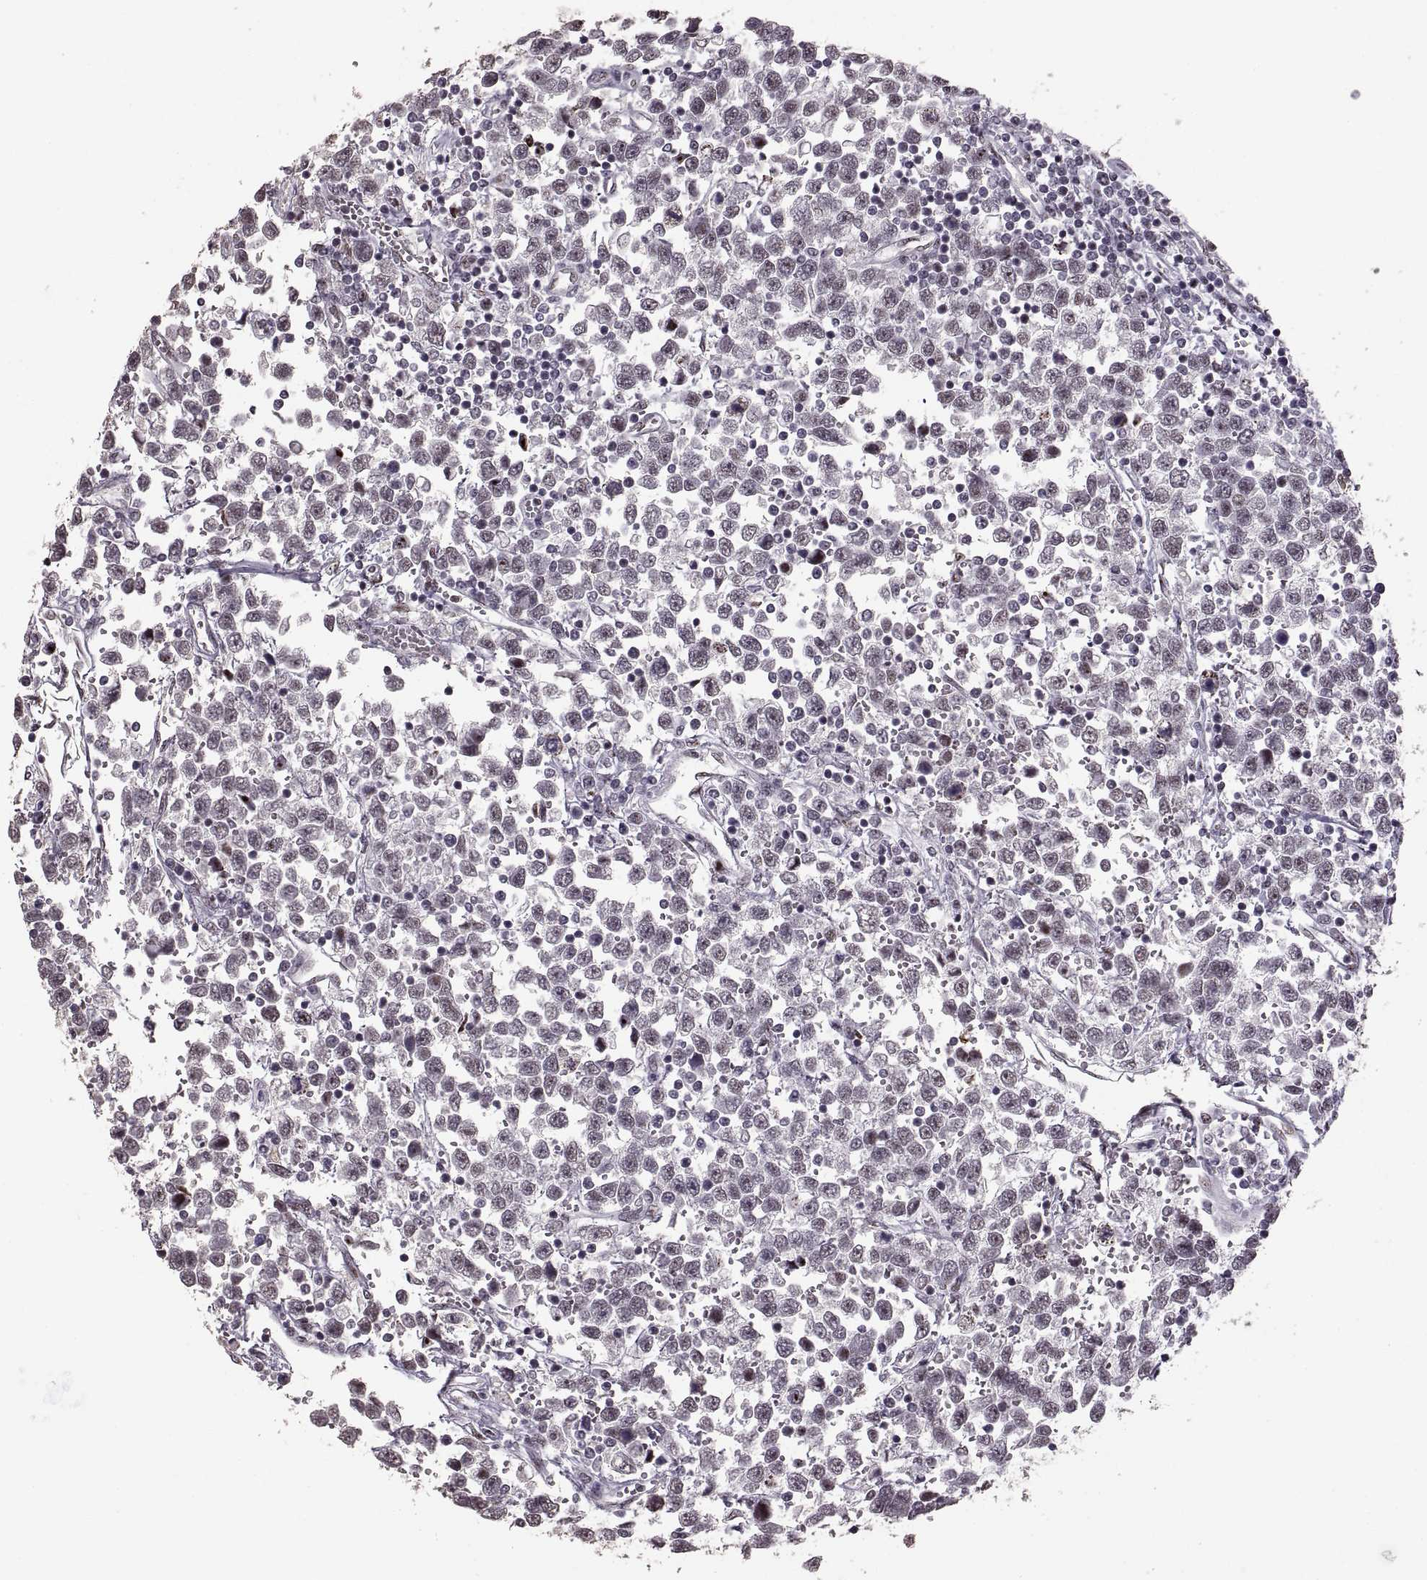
{"staining": {"intensity": "negative", "quantity": "none", "location": "none"}, "tissue": "testis cancer", "cell_type": "Tumor cells", "image_type": "cancer", "snomed": [{"axis": "morphology", "description": "Seminoma, NOS"}, {"axis": "topography", "description": "Testis"}], "caption": "The image exhibits no staining of tumor cells in seminoma (testis).", "gene": "PALS1", "patient": {"sex": "male", "age": 34}}